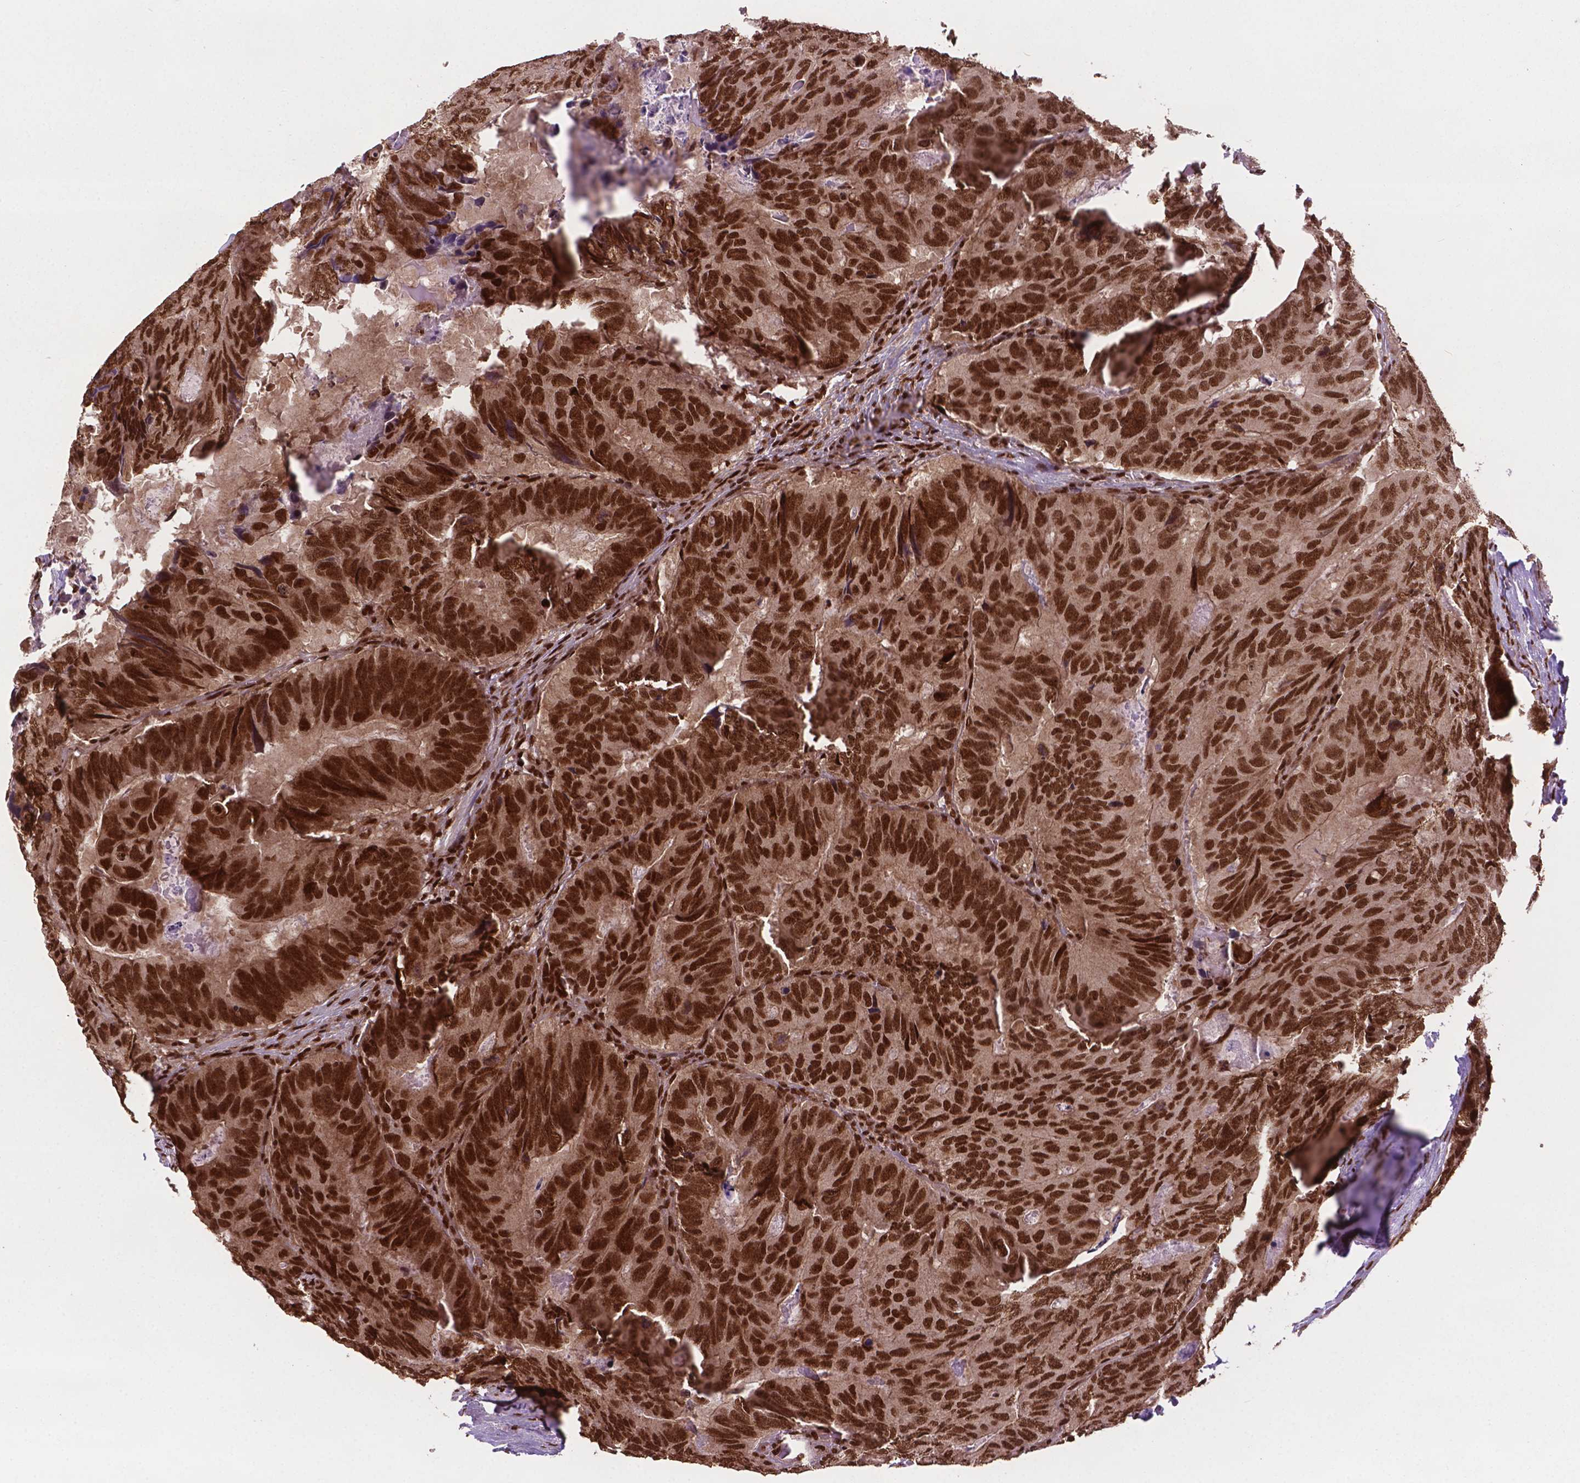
{"staining": {"intensity": "strong", "quantity": ">75%", "location": "nuclear"}, "tissue": "colorectal cancer", "cell_type": "Tumor cells", "image_type": "cancer", "snomed": [{"axis": "morphology", "description": "Adenocarcinoma, NOS"}, {"axis": "topography", "description": "Colon"}], "caption": "Adenocarcinoma (colorectal) stained with a protein marker reveals strong staining in tumor cells.", "gene": "SIRT6", "patient": {"sex": "male", "age": 79}}